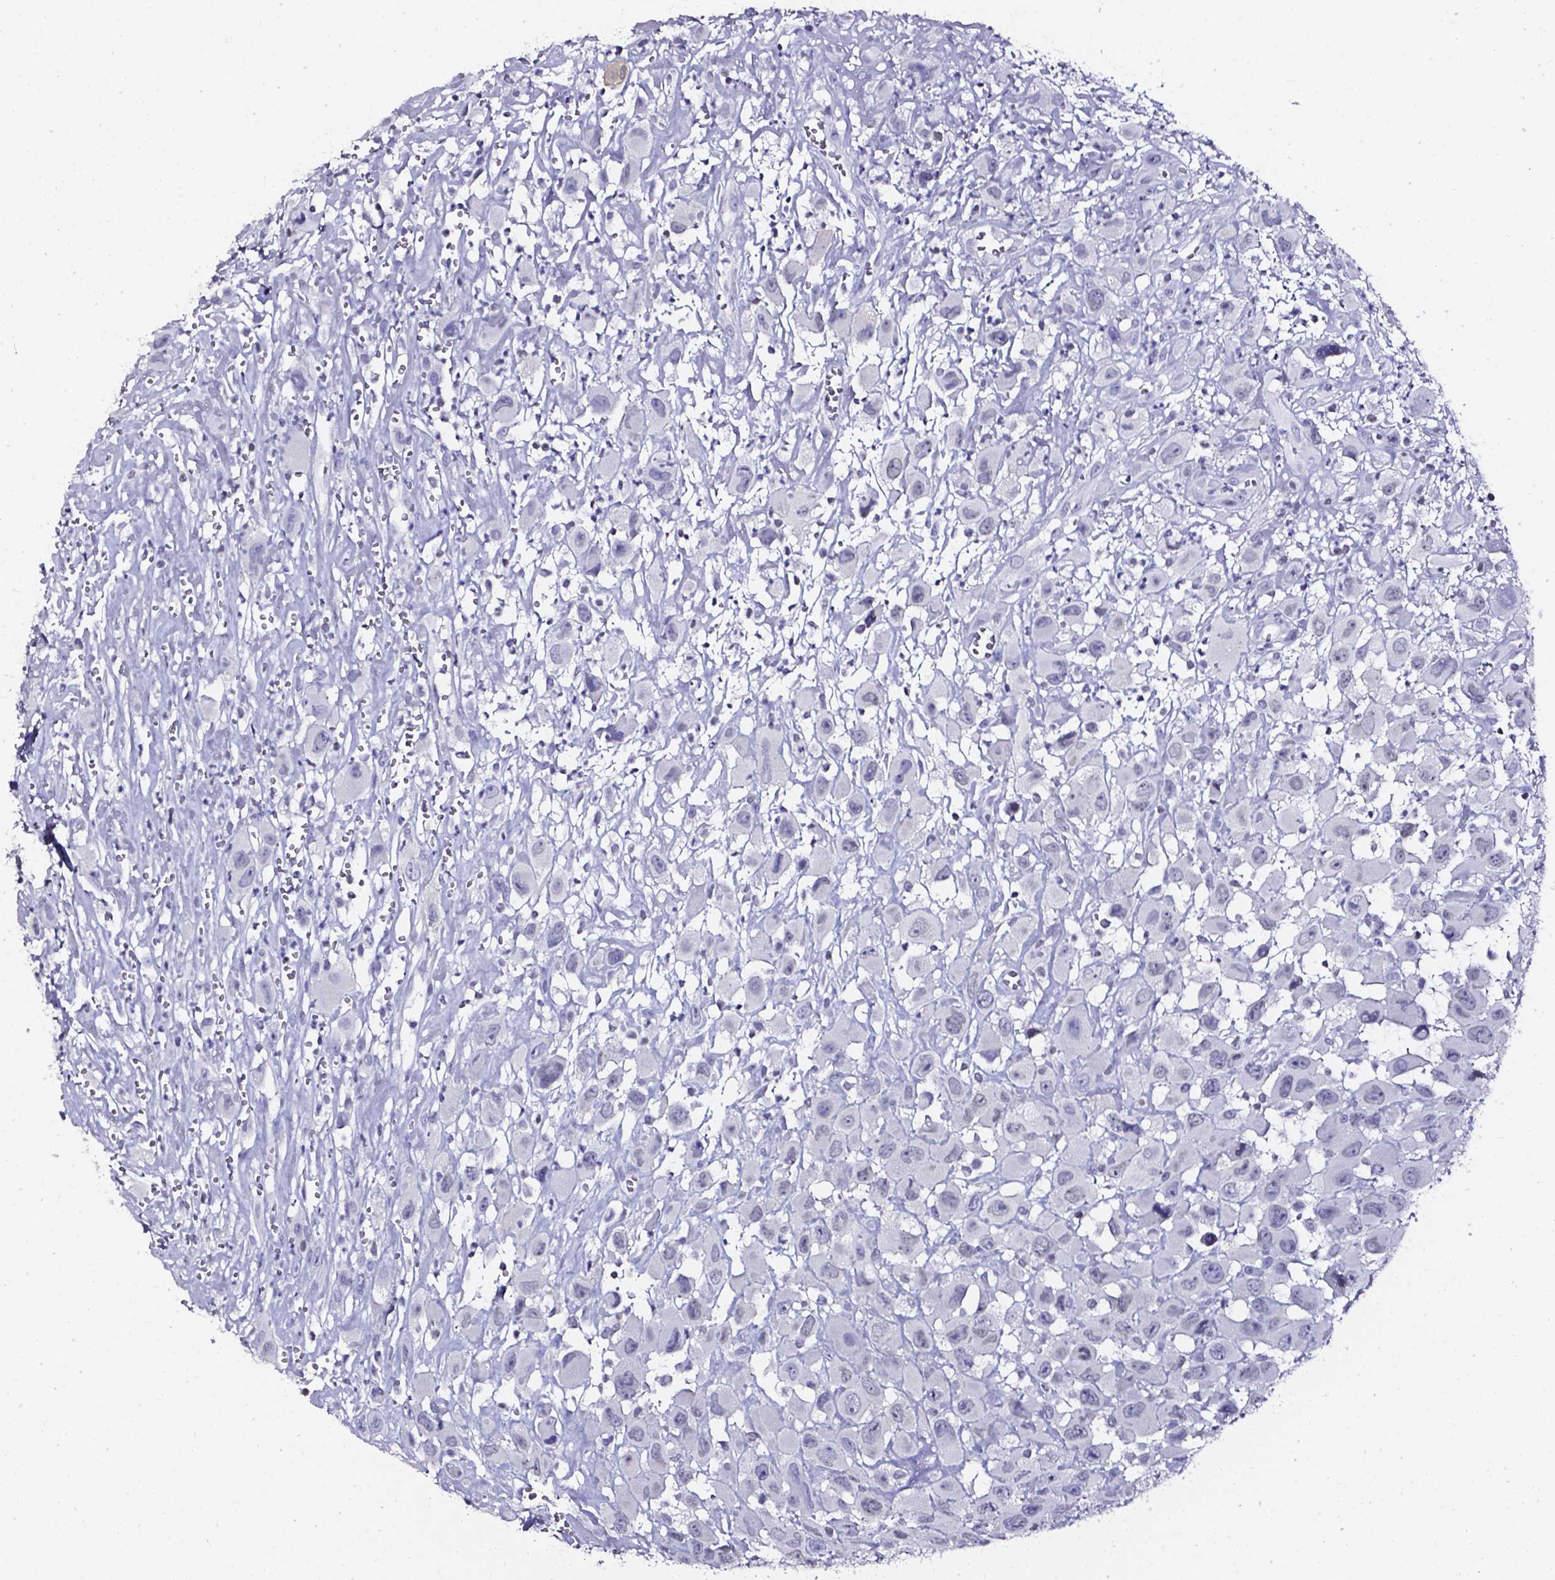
{"staining": {"intensity": "negative", "quantity": "none", "location": "none"}, "tissue": "head and neck cancer", "cell_type": "Tumor cells", "image_type": "cancer", "snomed": [{"axis": "morphology", "description": "Squamous cell carcinoma, NOS"}, {"axis": "morphology", "description": "Squamous cell carcinoma, metastatic, NOS"}, {"axis": "topography", "description": "Oral tissue"}, {"axis": "topography", "description": "Head-Neck"}], "caption": "The photomicrograph displays no staining of tumor cells in head and neck cancer (squamous cell carcinoma).", "gene": "AKR1B10", "patient": {"sex": "female", "age": 85}}